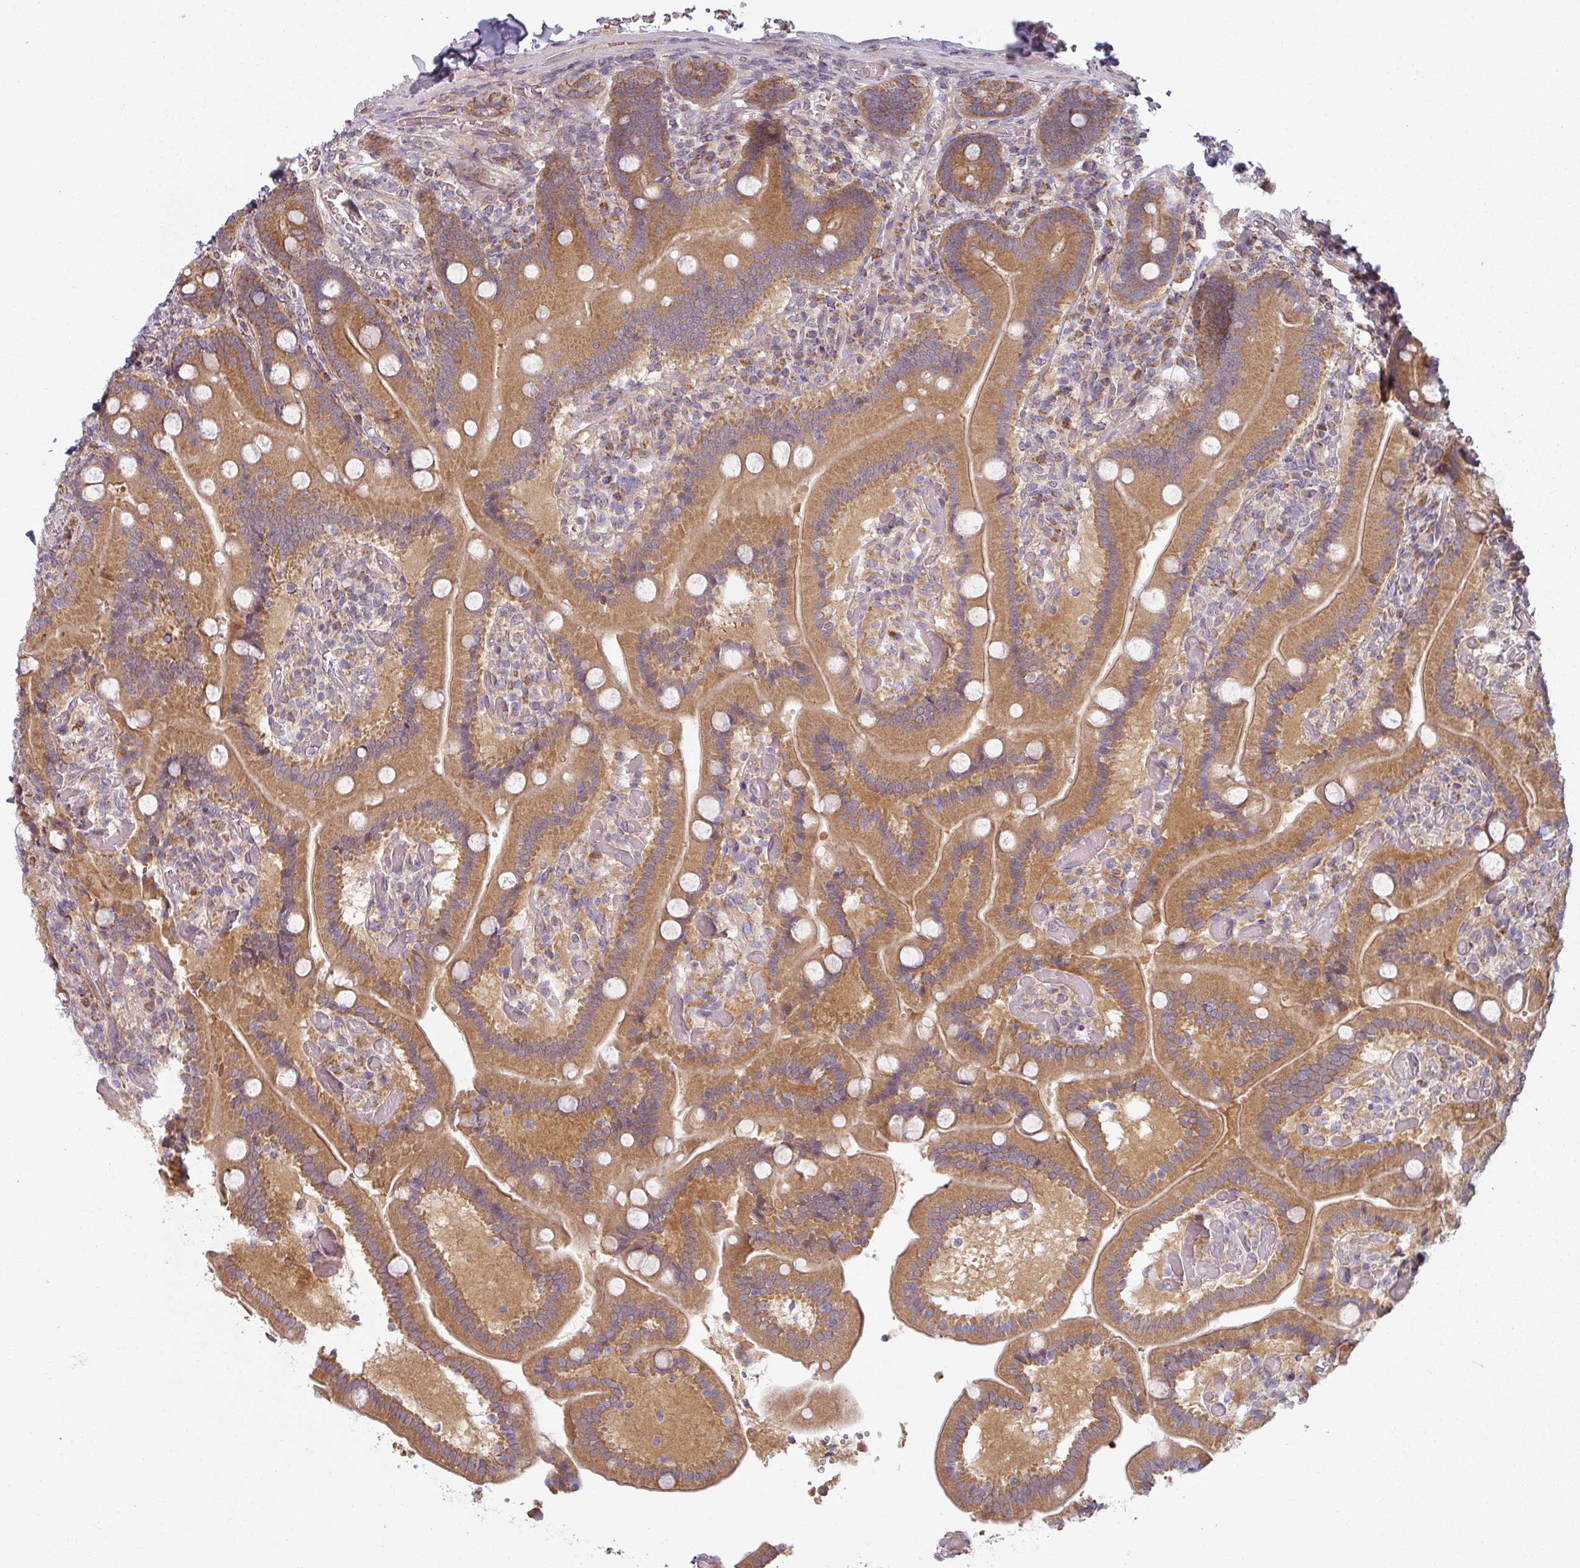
{"staining": {"intensity": "moderate", "quantity": ">75%", "location": "cytoplasmic/membranous"}, "tissue": "duodenum", "cell_type": "Glandular cells", "image_type": "normal", "snomed": [{"axis": "morphology", "description": "Normal tissue, NOS"}, {"axis": "topography", "description": "Duodenum"}], "caption": "Glandular cells show medium levels of moderate cytoplasmic/membranous expression in approximately >75% of cells in unremarkable duodenum.", "gene": "PLEKHJ1", "patient": {"sex": "female", "age": 62}}